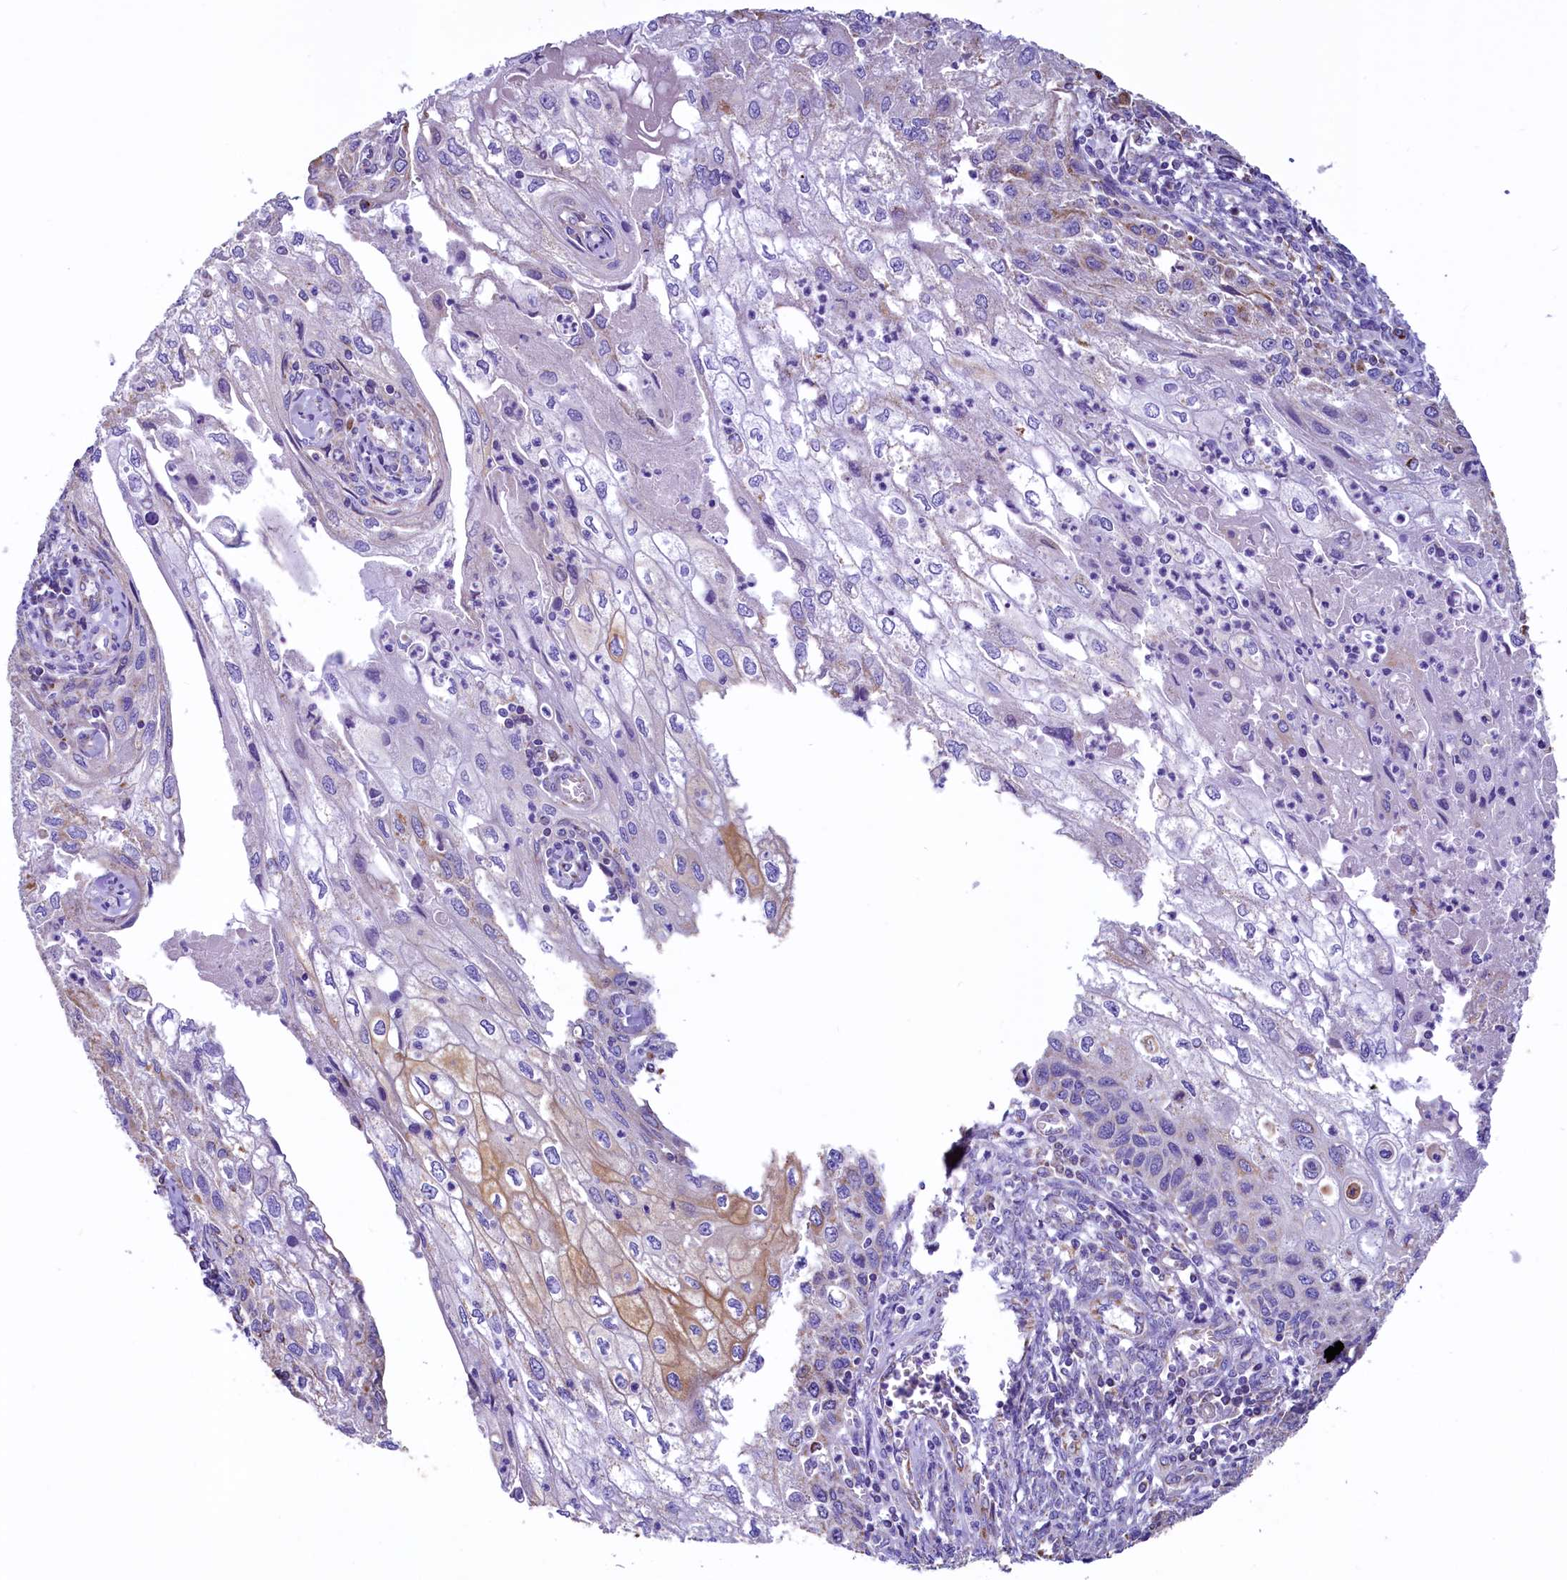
{"staining": {"intensity": "moderate", "quantity": "<25%", "location": "cytoplasmic/membranous"}, "tissue": "cervical cancer", "cell_type": "Tumor cells", "image_type": "cancer", "snomed": [{"axis": "morphology", "description": "Squamous cell carcinoma, NOS"}, {"axis": "topography", "description": "Cervix"}], "caption": "Cervical squamous cell carcinoma was stained to show a protein in brown. There is low levels of moderate cytoplasmic/membranous positivity in approximately <25% of tumor cells.", "gene": "IDH3A", "patient": {"sex": "female", "age": 67}}